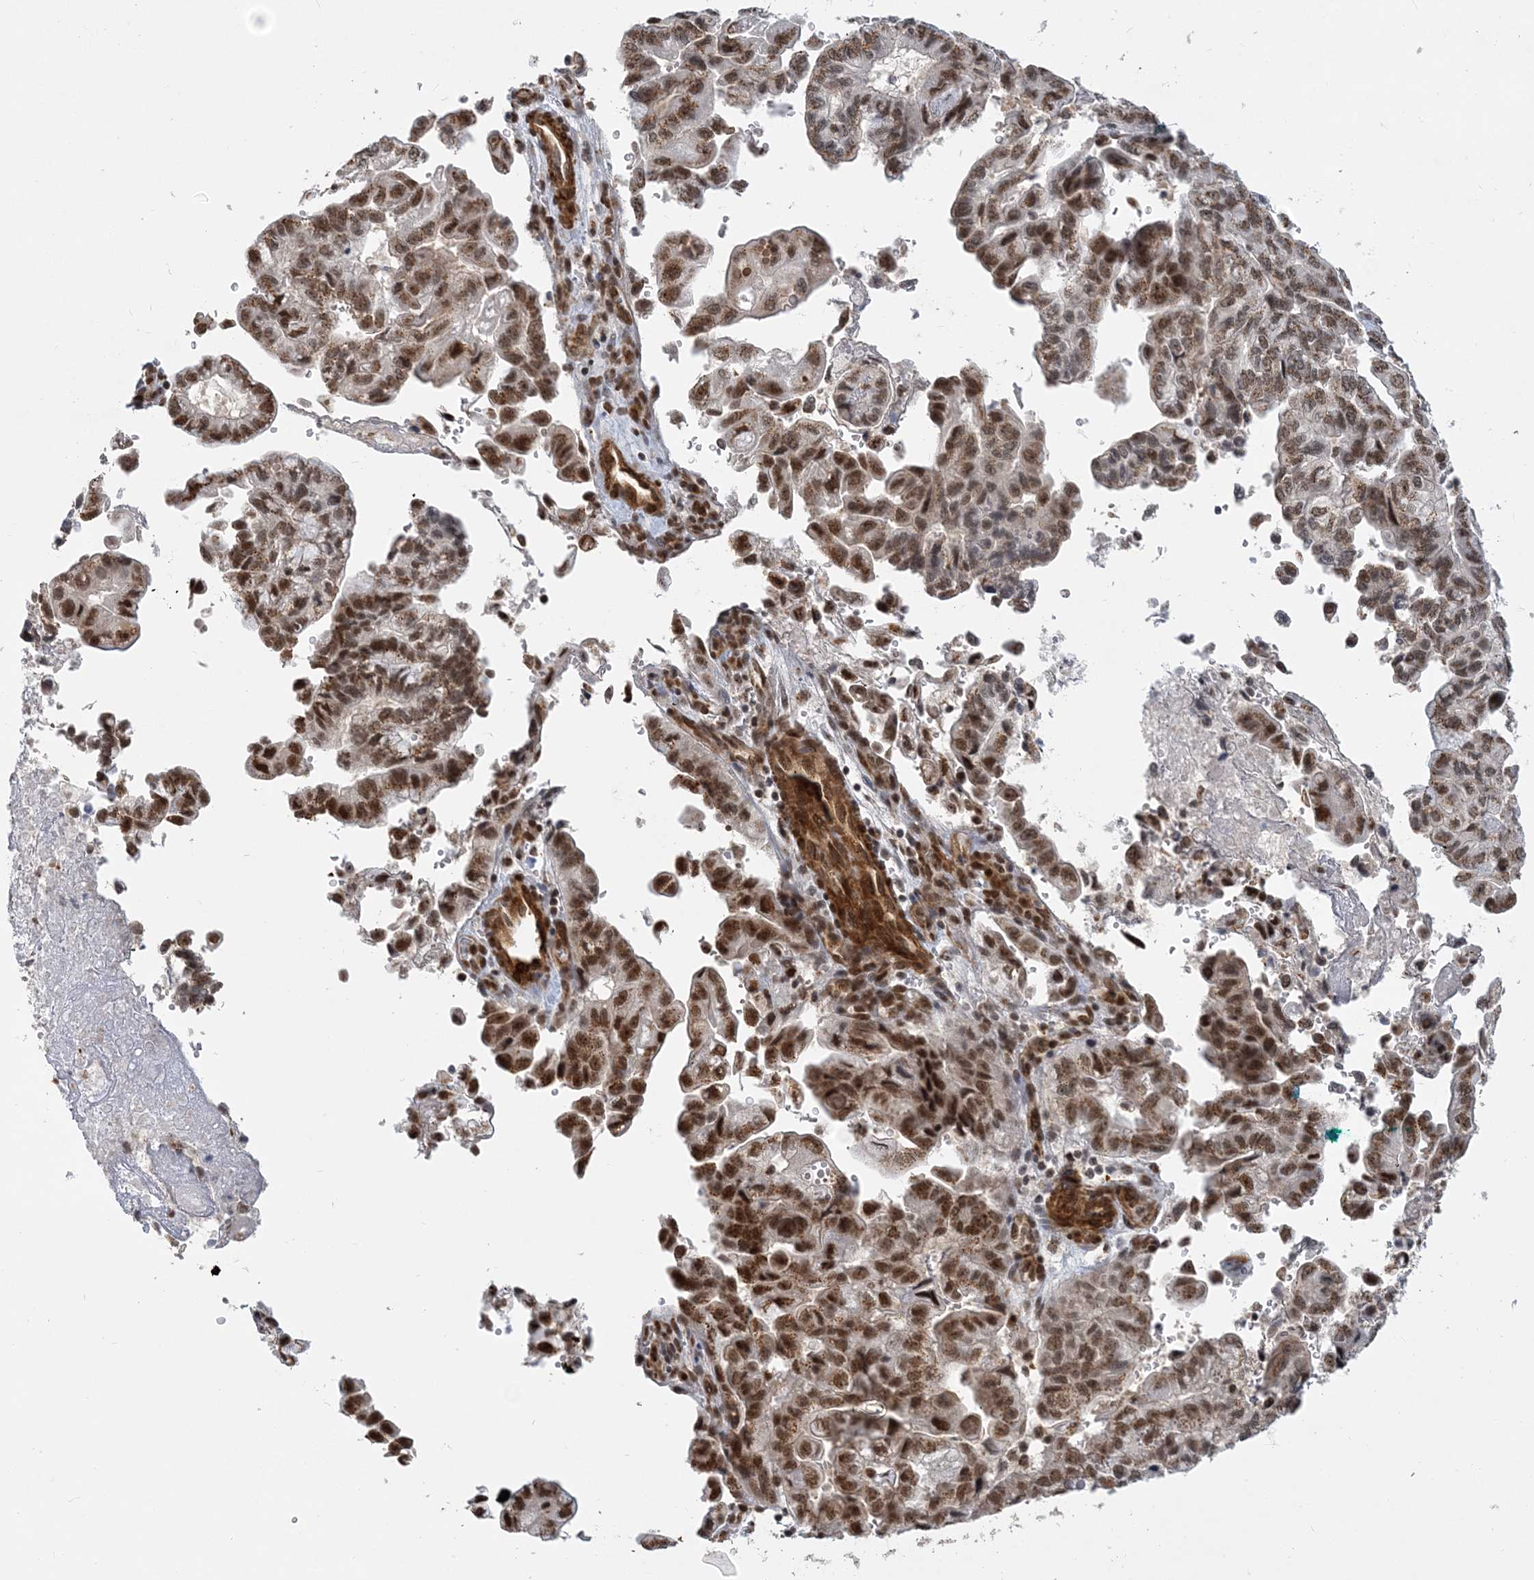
{"staining": {"intensity": "moderate", "quantity": ">75%", "location": "cytoplasmic/membranous,nuclear"}, "tissue": "pancreatic cancer", "cell_type": "Tumor cells", "image_type": "cancer", "snomed": [{"axis": "morphology", "description": "Adenocarcinoma, NOS"}, {"axis": "topography", "description": "Pancreas"}], "caption": "Immunohistochemistry (IHC) histopathology image of human pancreatic cancer stained for a protein (brown), which shows medium levels of moderate cytoplasmic/membranous and nuclear staining in about >75% of tumor cells.", "gene": "PLRG1", "patient": {"sex": "male", "age": 51}}